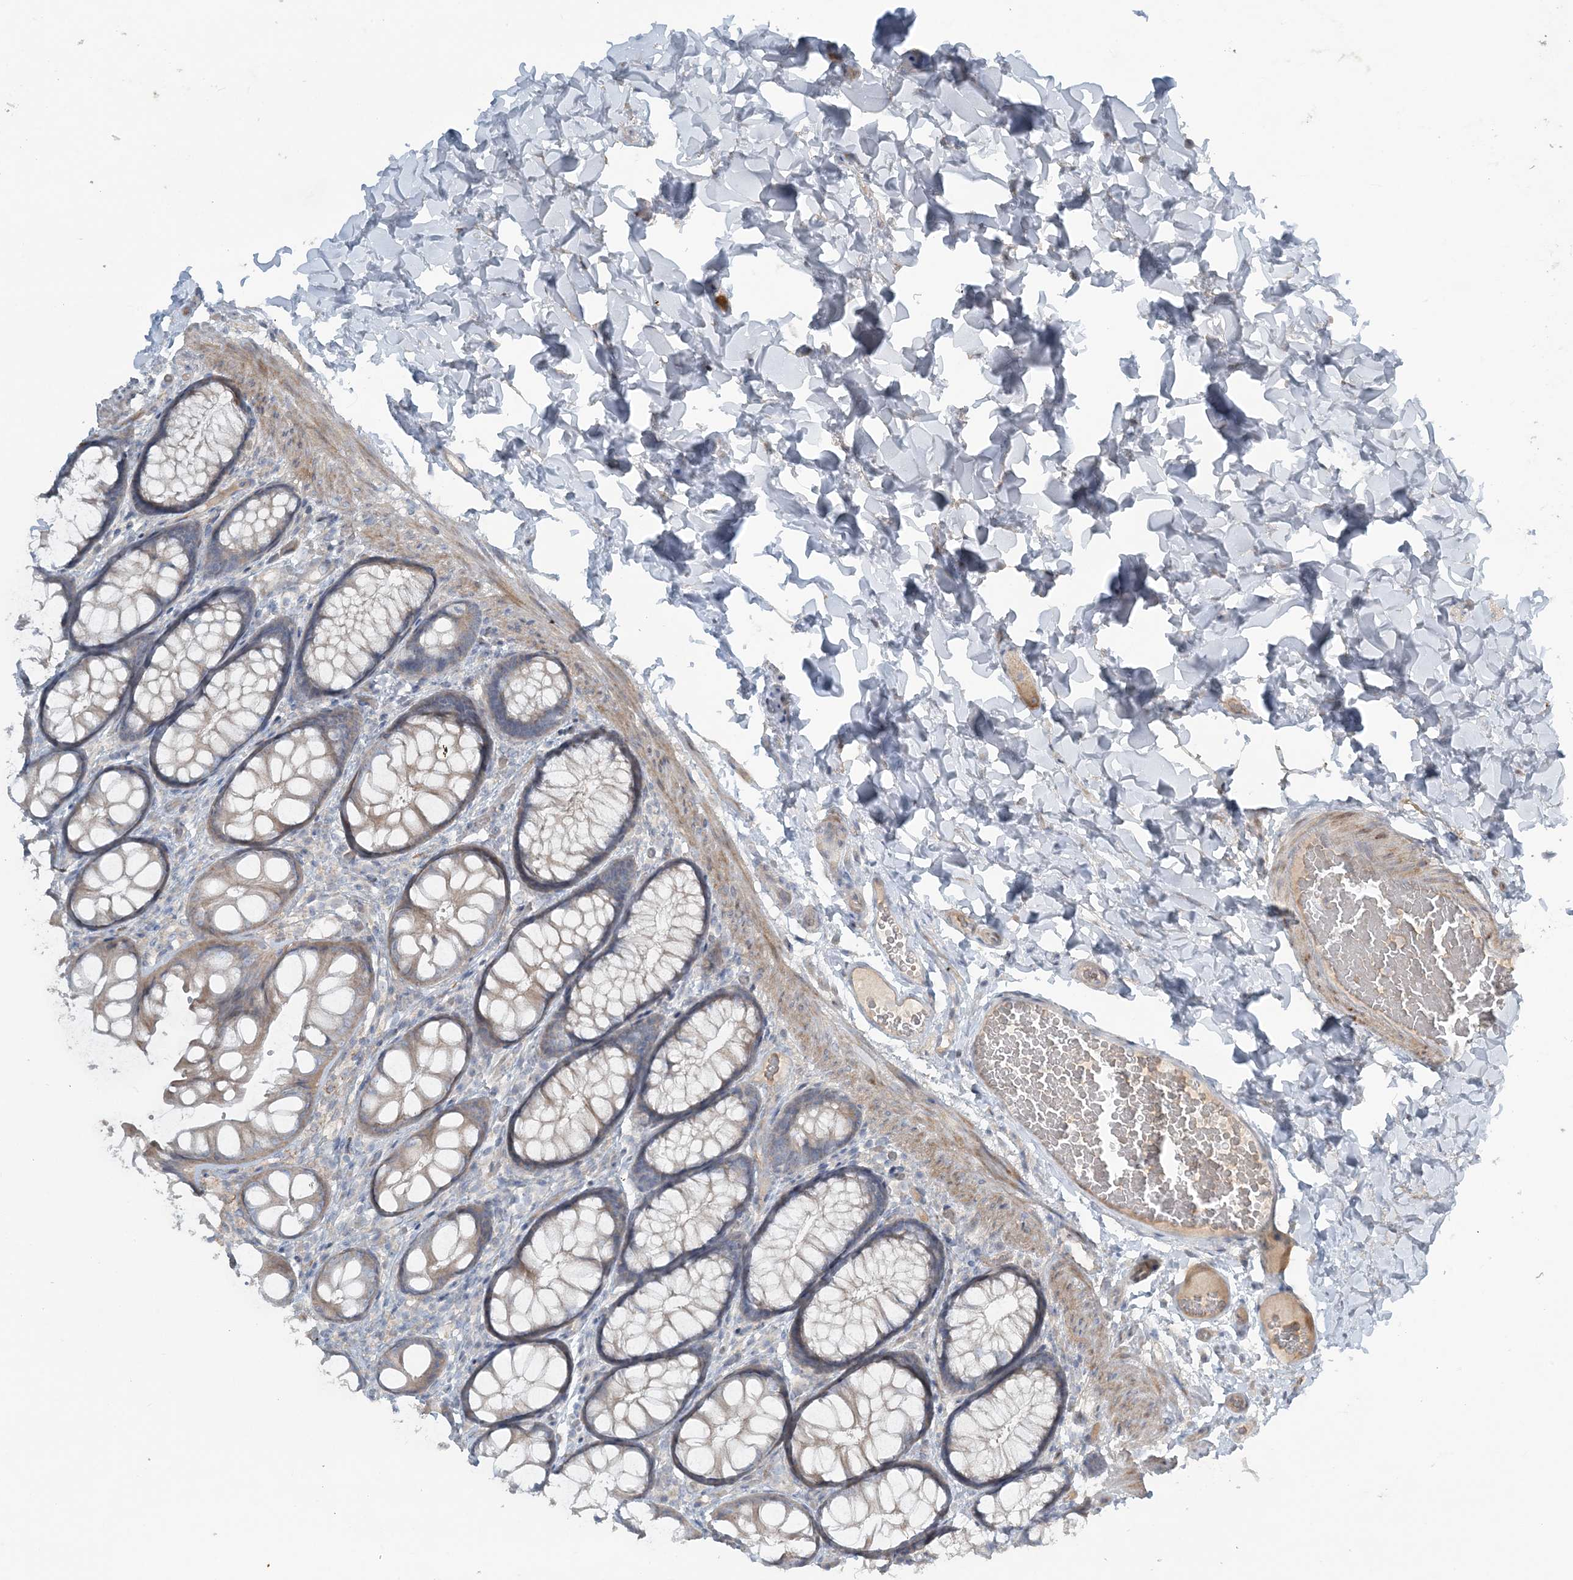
{"staining": {"intensity": "weak", "quantity": ">75%", "location": "cytoplasmic/membranous"}, "tissue": "colon", "cell_type": "Endothelial cells", "image_type": "normal", "snomed": [{"axis": "morphology", "description": "Normal tissue, NOS"}, {"axis": "topography", "description": "Colon"}], "caption": "Brown immunohistochemical staining in normal human colon shows weak cytoplasmic/membranous staining in approximately >75% of endothelial cells. (Stains: DAB in brown, nuclei in blue, Microscopy: brightfield microscopy at high magnification).", "gene": "SLC4A10", "patient": {"sex": "male", "age": 47}}